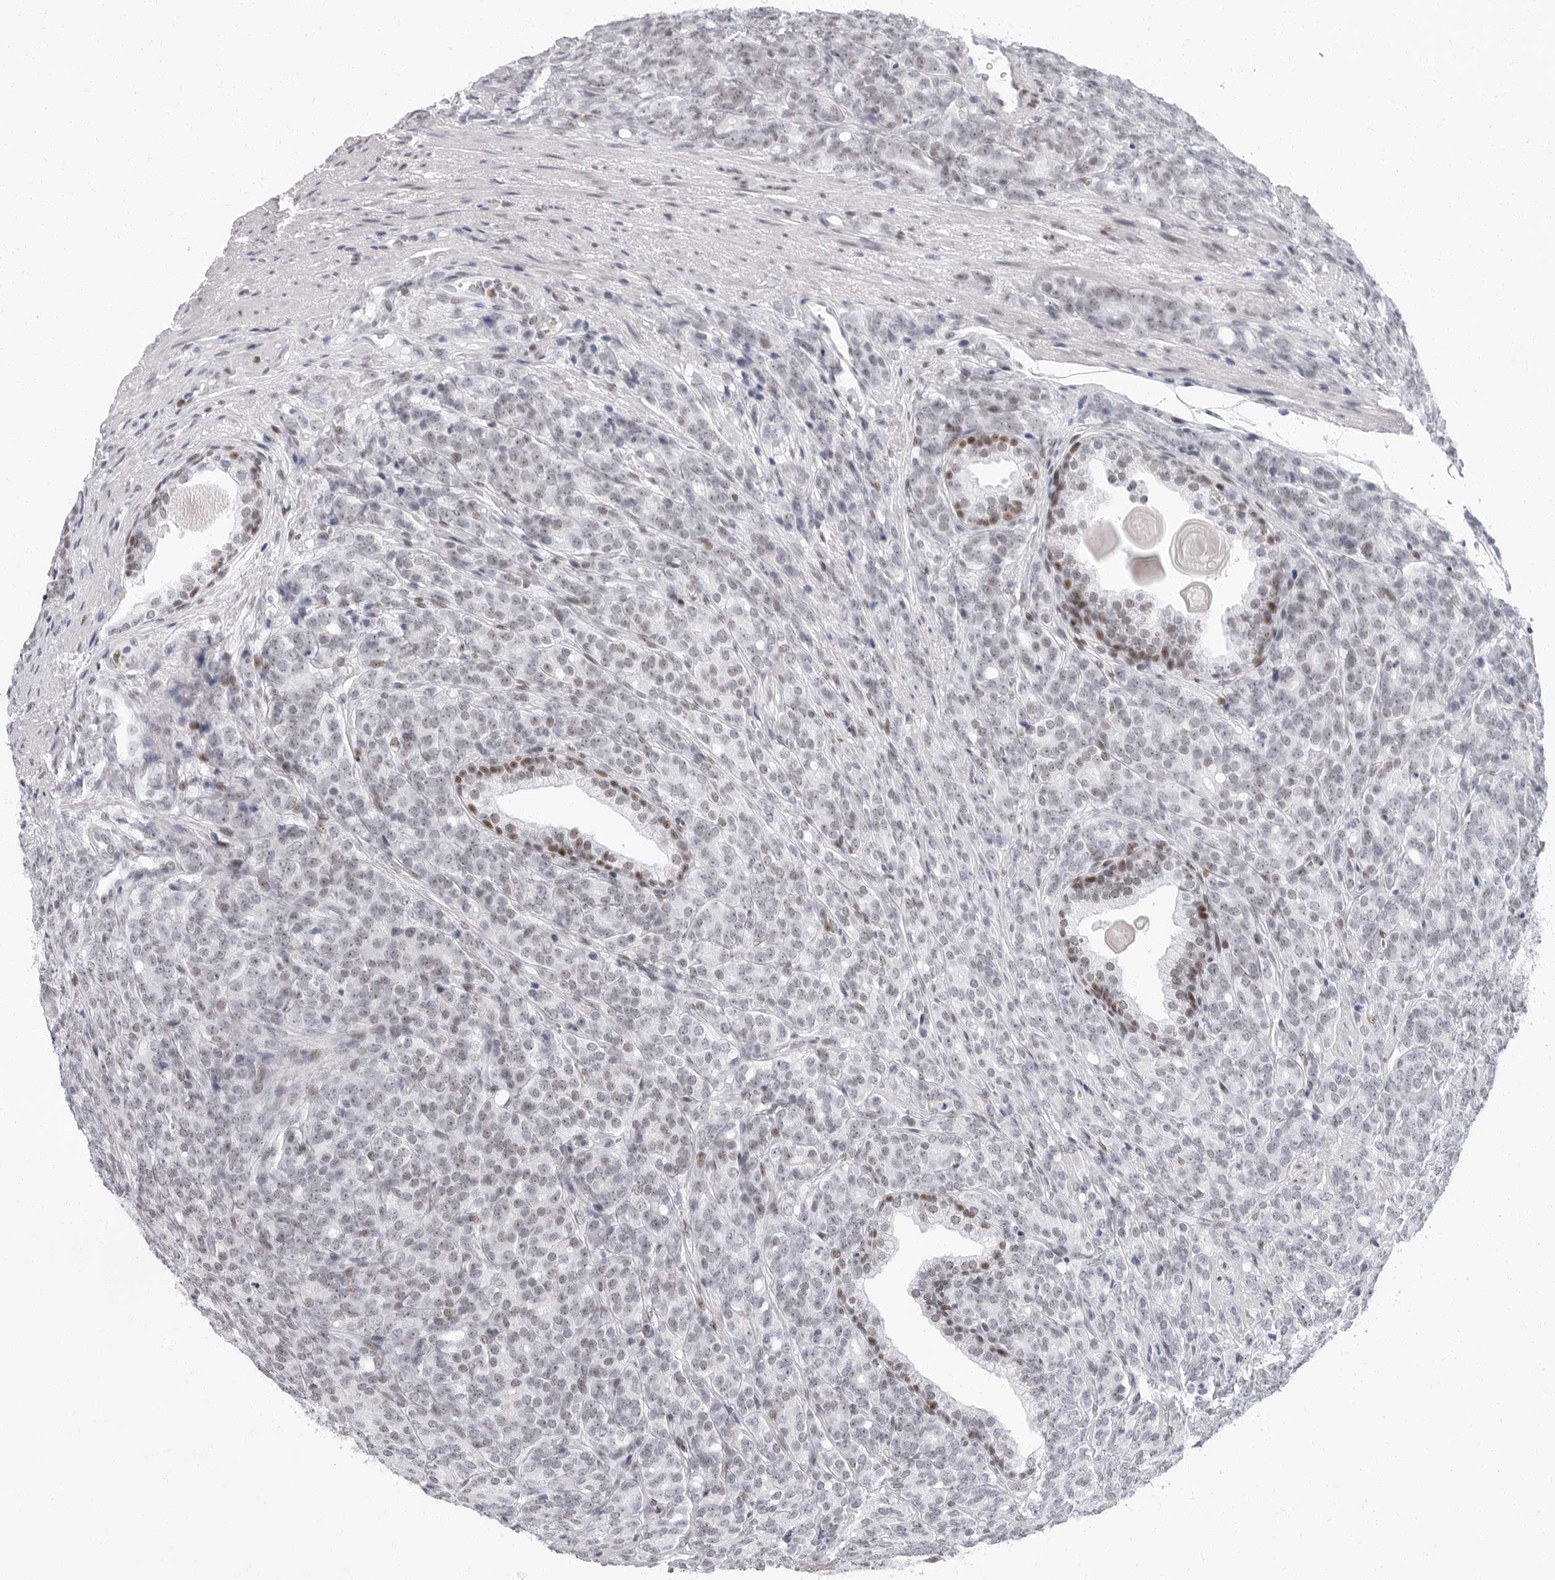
{"staining": {"intensity": "weak", "quantity": "<25%", "location": "nuclear"}, "tissue": "prostate cancer", "cell_type": "Tumor cells", "image_type": "cancer", "snomed": [{"axis": "morphology", "description": "Adenocarcinoma, High grade"}, {"axis": "topography", "description": "Prostate"}], "caption": "Tumor cells are negative for brown protein staining in prostate cancer.", "gene": "VEZF1", "patient": {"sex": "male", "age": 62}}